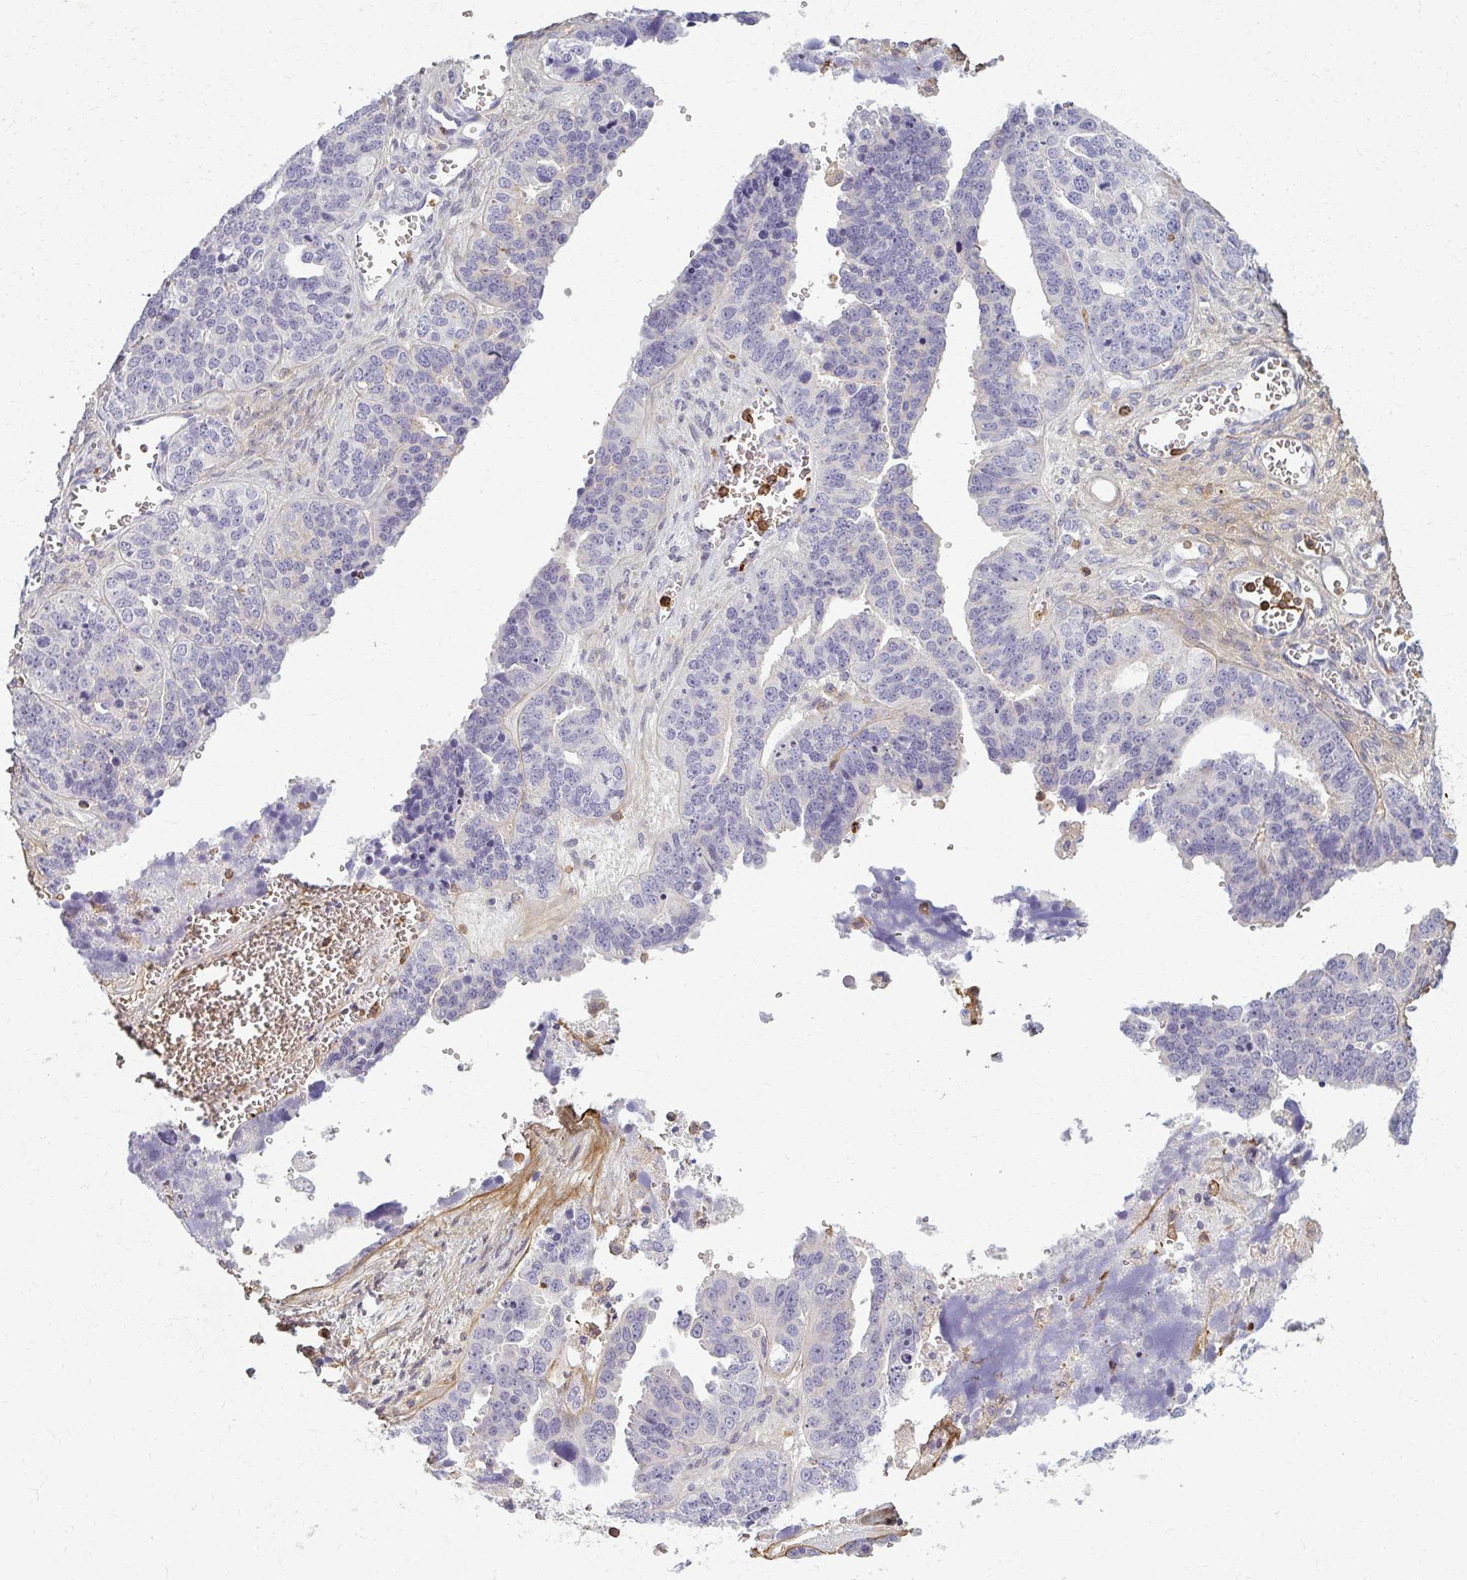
{"staining": {"intensity": "negative", "quantity": "none", "location": "none"}, "tissue": "ovarian cancer", "cell_type": "Tumor cells", "image_type": "cancer", "snomed": [{"axis": "morphology", "description": "Cystadenocarcinoma, serous, NOS"}, {"axis": "topography", "description": "Ovary"}], "caption": "Human serous cystadenocarcinoma (ovarian) stained for a protein using immunohistochemistry (IHC) displays no expression in tumor cells.", "gene": "AP5M1", "patient": {"sex": "female", "age": 76}}